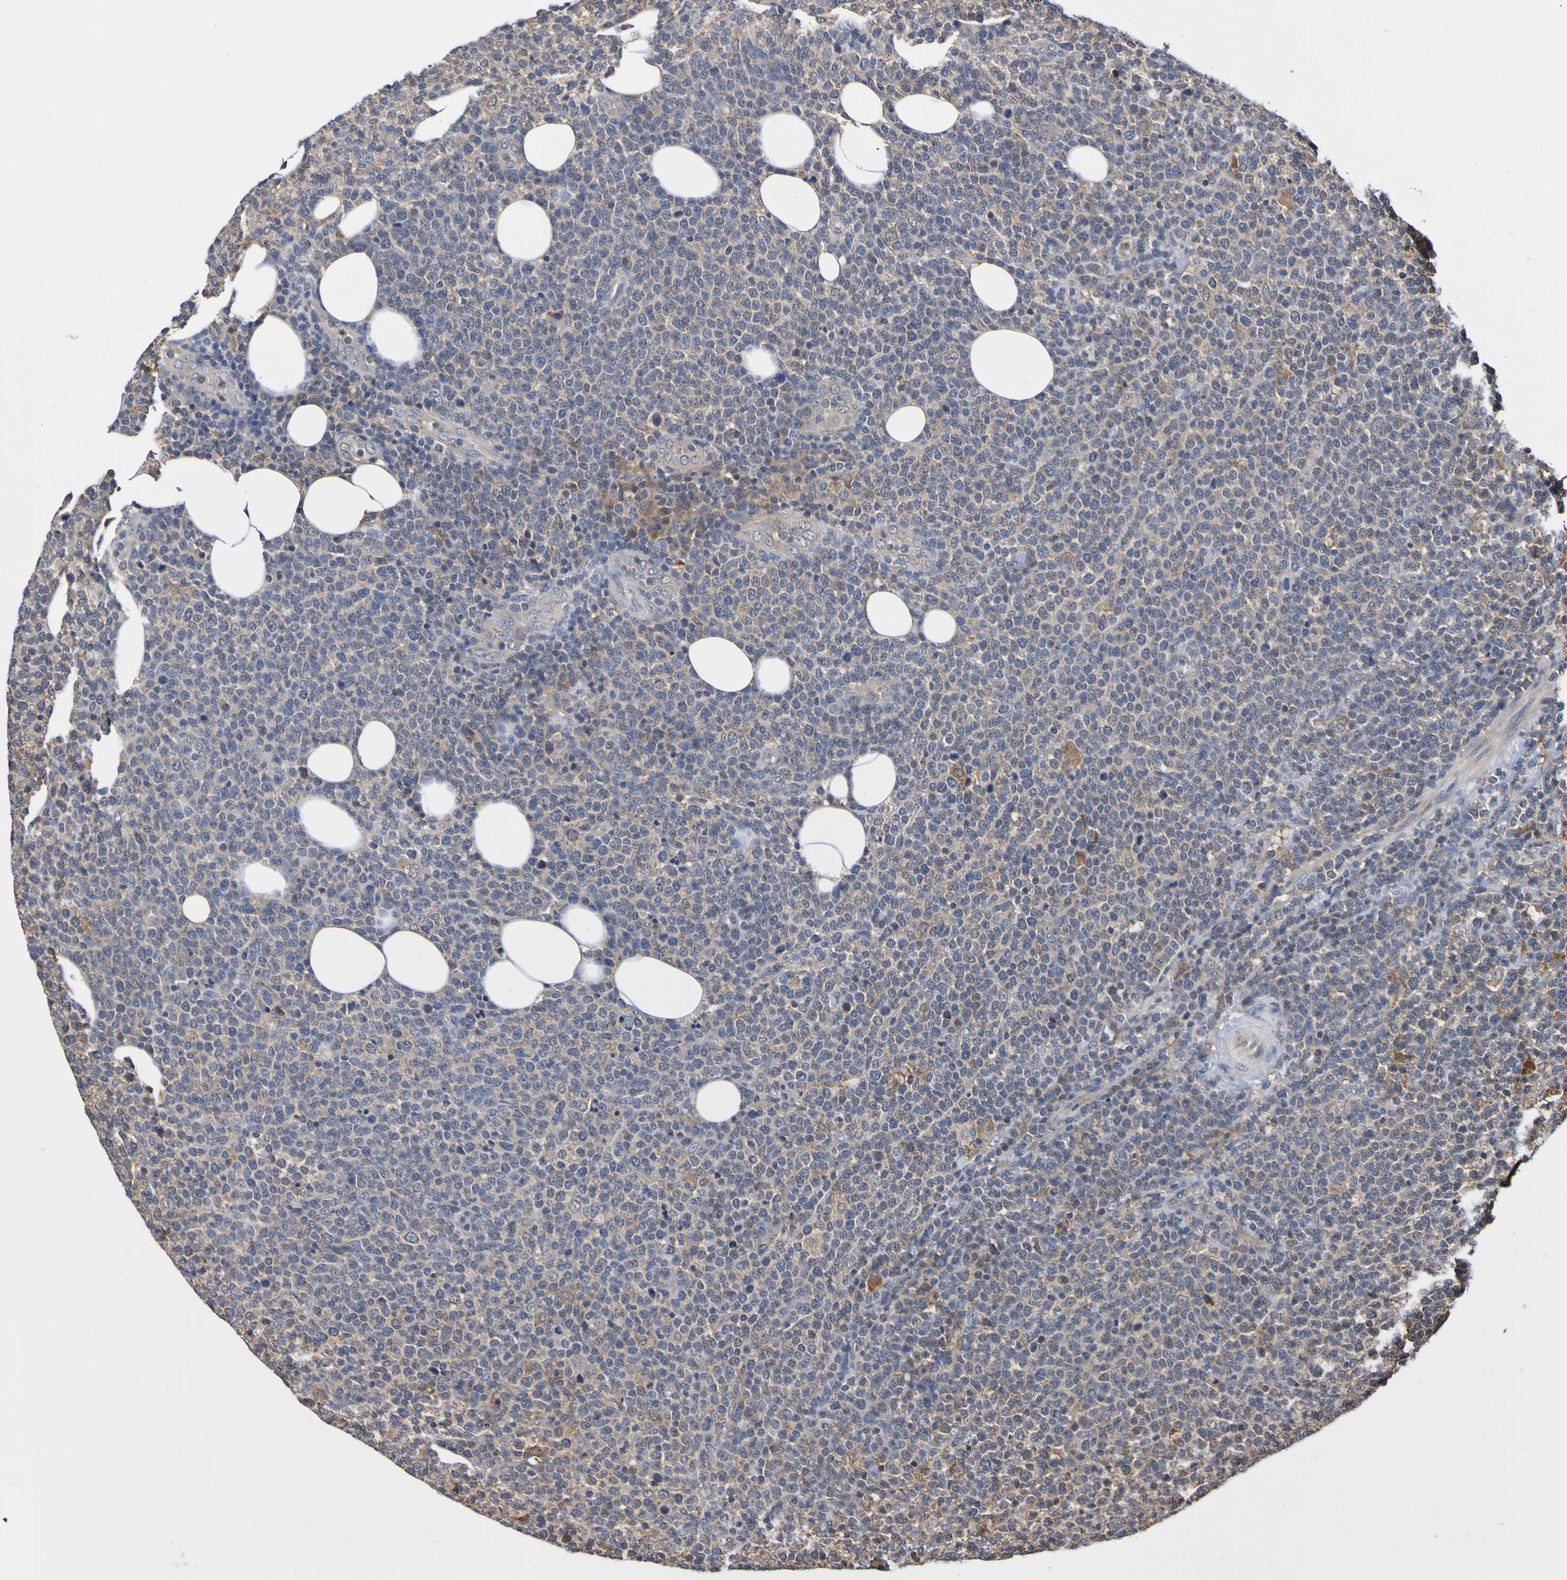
{"staining": {"intensity": "negative", "quantity": "none", "location": "none"}, "tissue": "lymphoma", "cell_type": "Tumor cells", "image_type": "cancer", "snomed": [{"axis": "morphology", "description": "Malignant lymphoma, non-Hodgkin's type, High grade"}, {"axis": "topography", "description": "Lymph node"}], "caption": "Tumor cells show no significant protein staining in malignant lymphoma, non-Hodgkin's type (high-grade).", "gene": "AXIN1", "patient": {"sex": "male", "age": 61}}